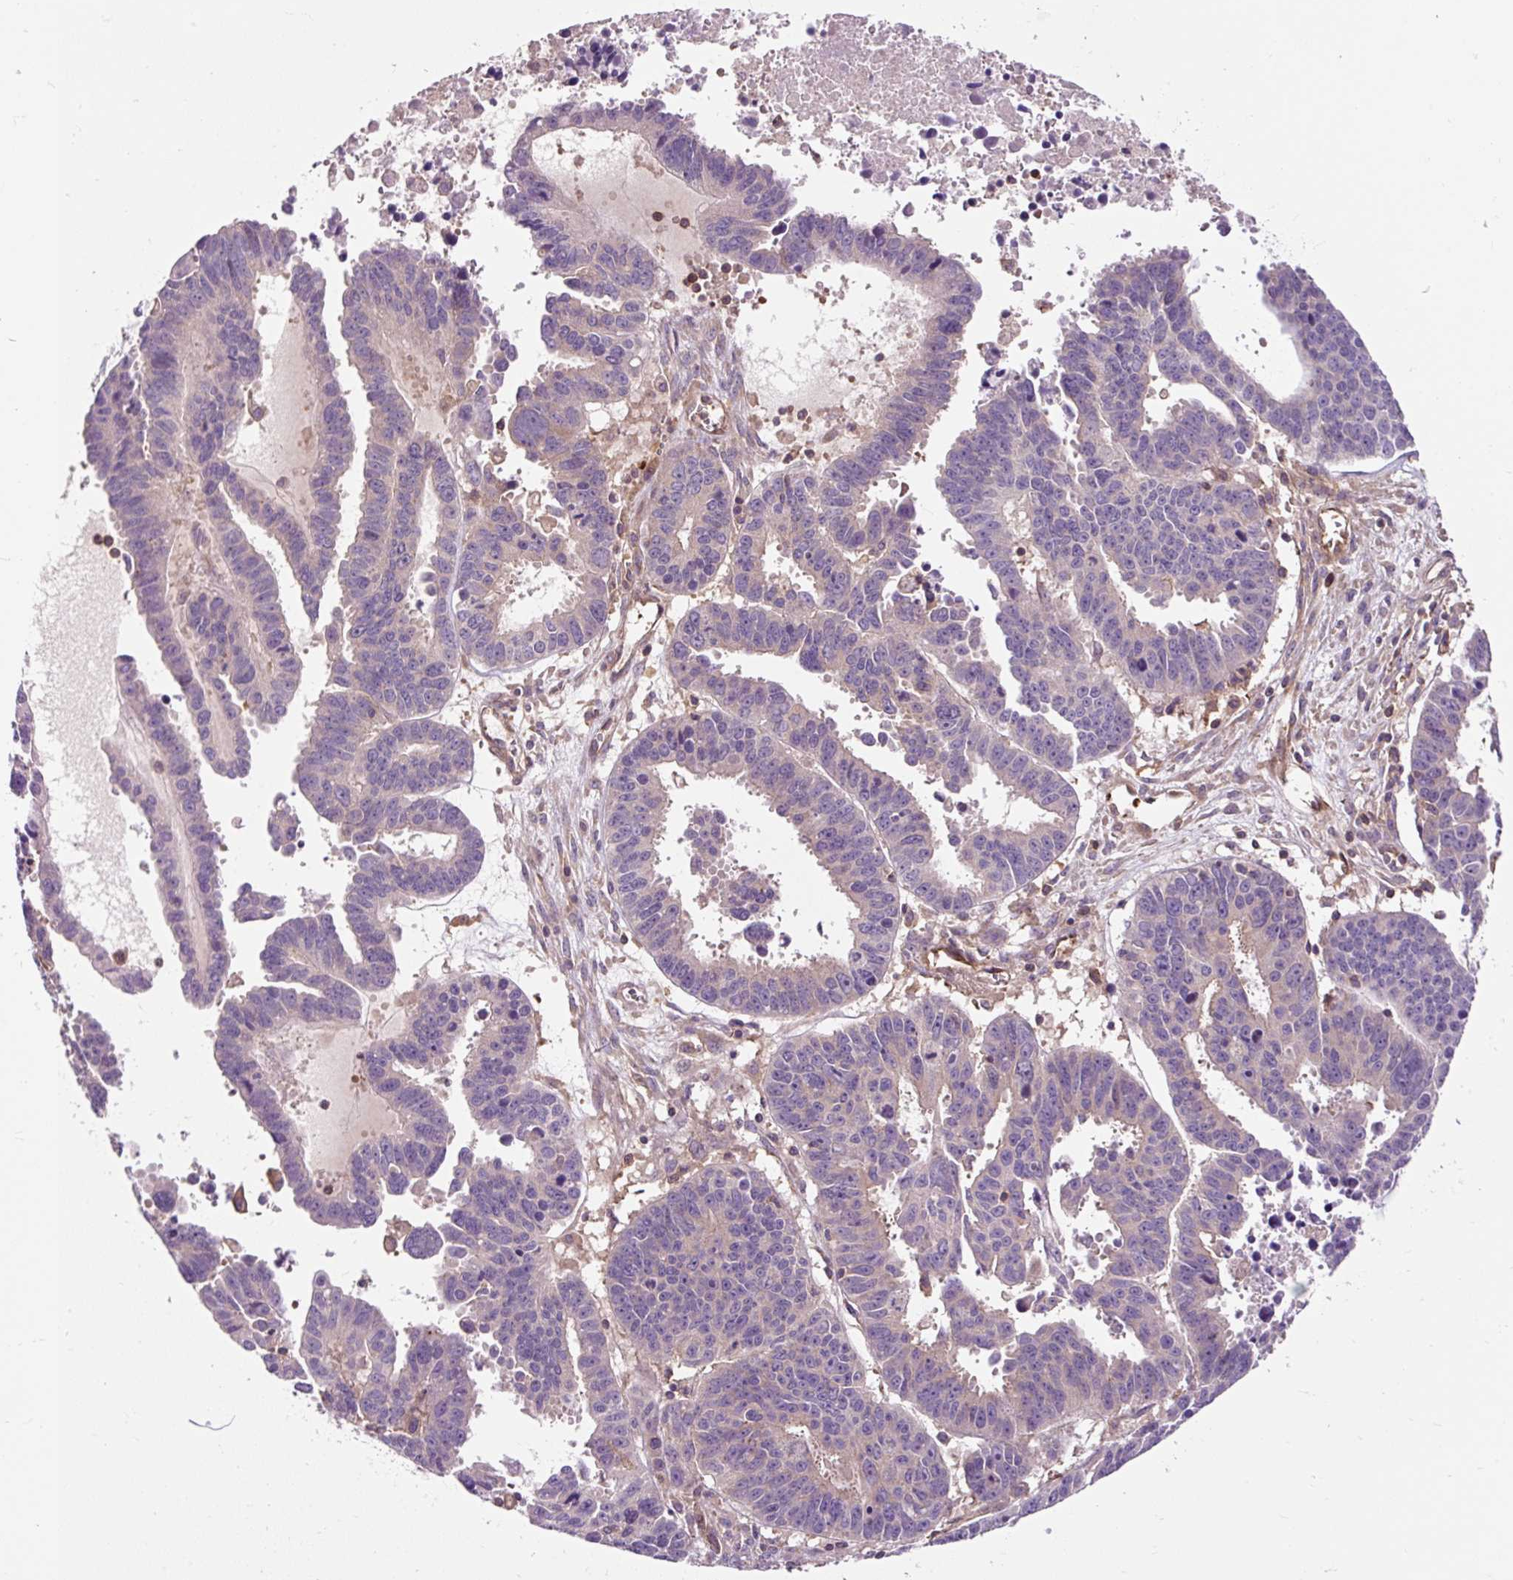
{"staining": {"intensity": "negative", "quantity": "none", "location": "none"}, "tissue": "ovarian cancer", "cell_type": "Tumor cells", "image_type": "cancer", "snomed": [{"axis": "morphology", "description": "Carcinoma, endometroid"}, {"axis": "morphology", "description": "Cystadenocarcinoma, serous, NOS"}, {"axis": "topography", "description": "Ovary"}], "caption": "High magnification brightfield microscopy of serous cystadenocarcinoma (ovarian) stained with DAB (brown) and counterstained with hematoxylin (blue): tumor cells show no significant positivity.", "gene": "PCDHGB3", "patient": {"sex": "female", "age": 45}}